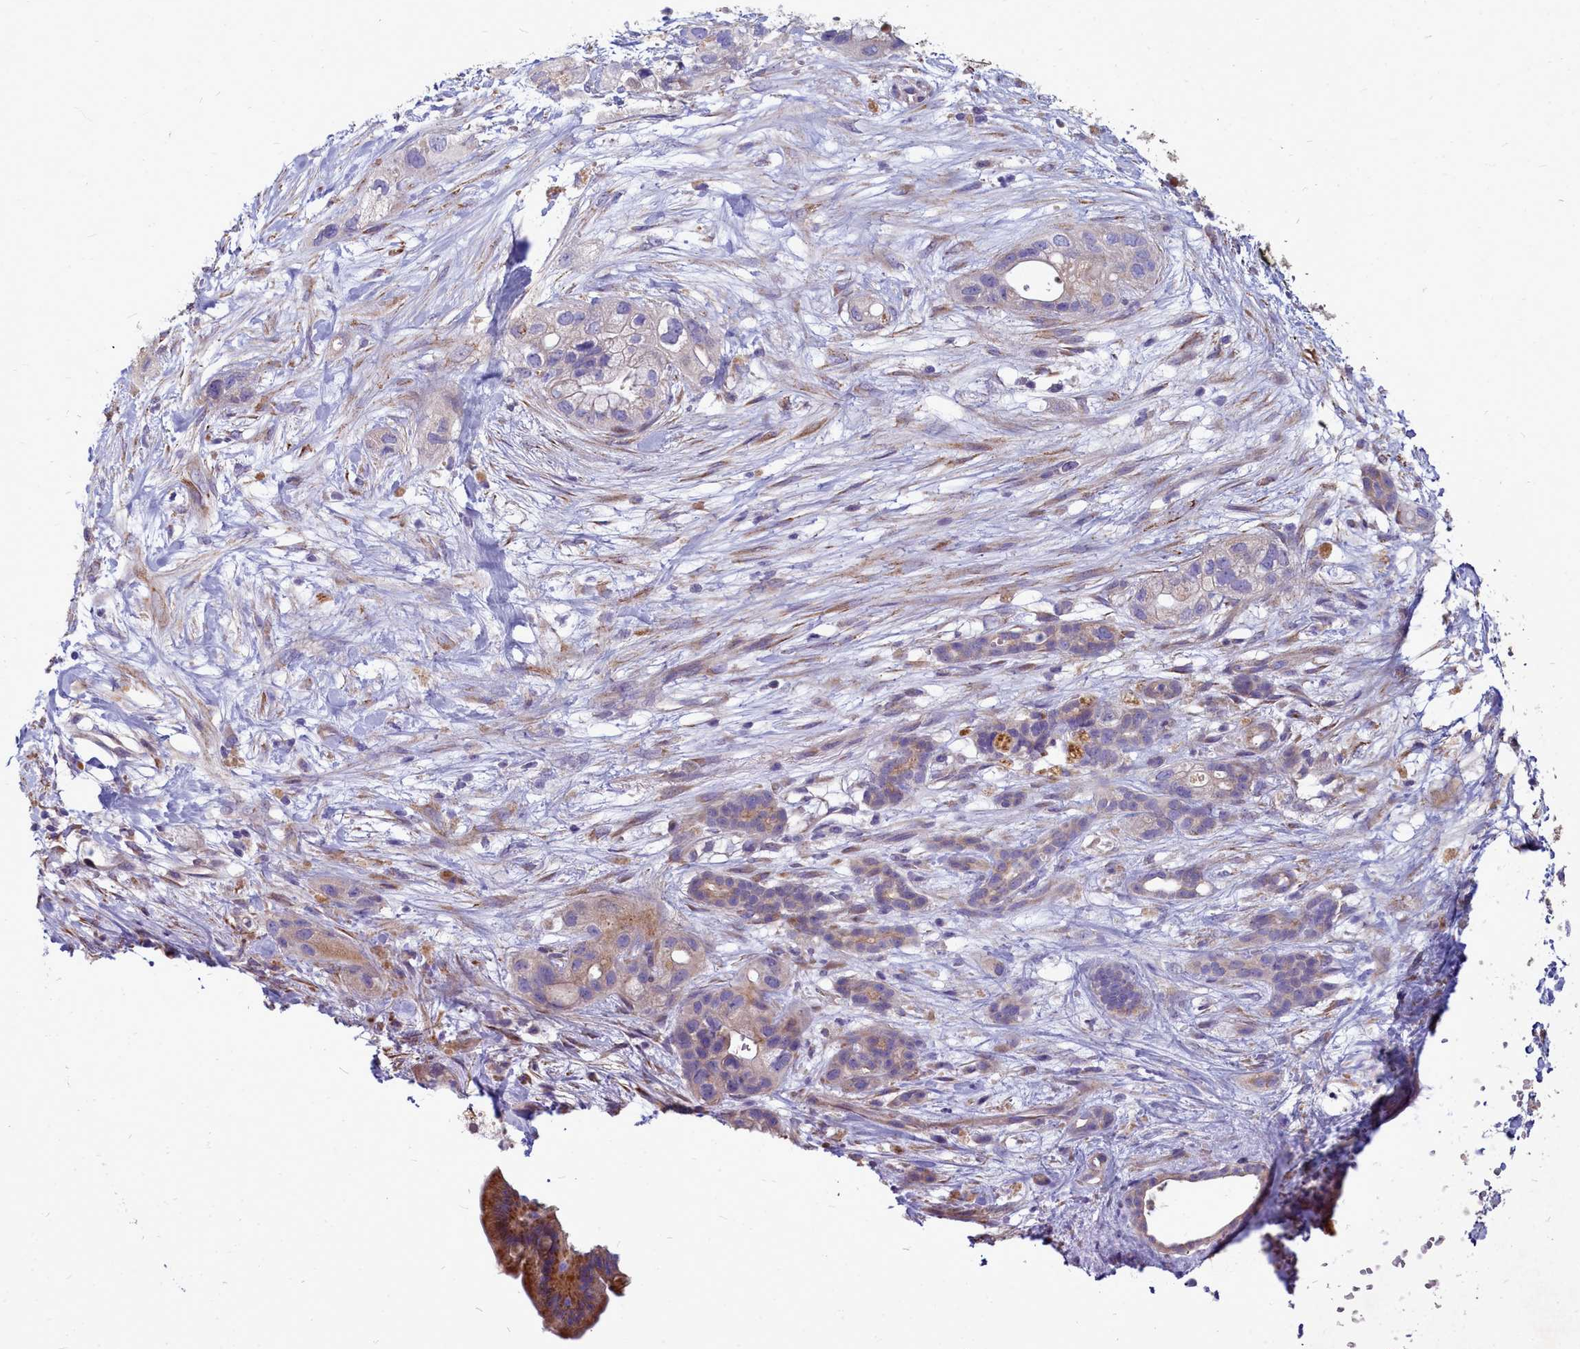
{"staining": {"intensity": "weak", "quantity": "<25%", "location": "cytoplasmic/membranous"}, "tissue": "pancreatic cancer", "cell_type": "Tumor cells", "image_type": "cancer", "snomed": [{"axis": "morphology", "description": "Adenocarcinoma, NOS"}, {"axis": "topography", "description": "Pancreas"}], "caption": "Immunohistochemistry of pancreatic cancer displays no expression in tumor cells. Nuclei are stained in blue.", "gene": "SMPD4", "patient": {"sex": "male", "age": 44}}